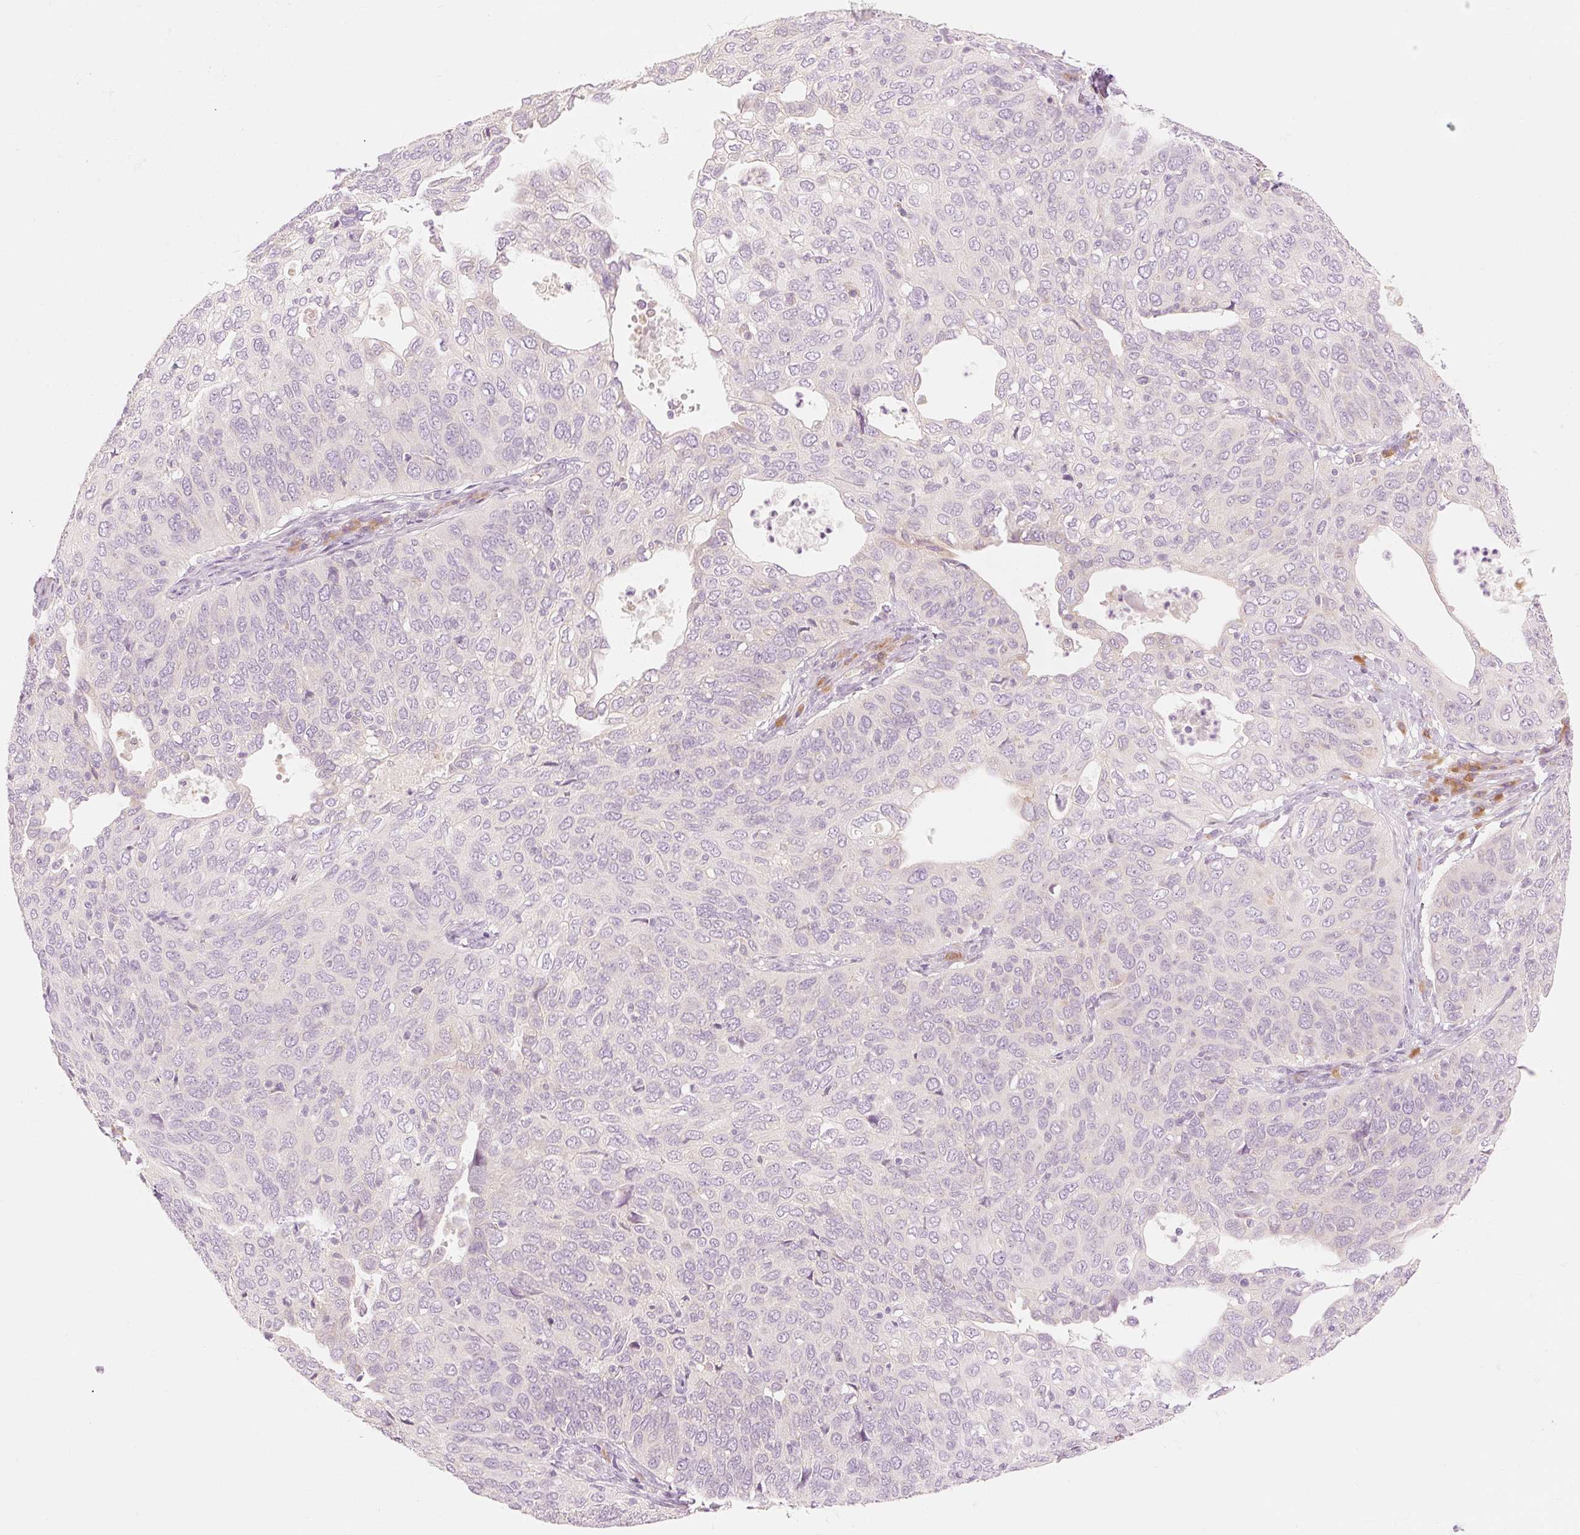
{"staining": {"intensity": "negative", "quantity": "none", "location": "none"}, "tissue": "cervical cancer", "cell_type": "Tumor cells", "image_type": "cancer", "snomed": [{"axis": "morphology", "description": "Squamous cell carcinoma, NOS"}, {"axis": "topography", "description": "Cervix"}], "caption": "DAB immunohistochemical staining of human squamous cell carcinoma (cervical) demonstrates no significant staining in tumor cells.", "gene": "MYO1D", "patient": {"sex": "female", "age": 36}}